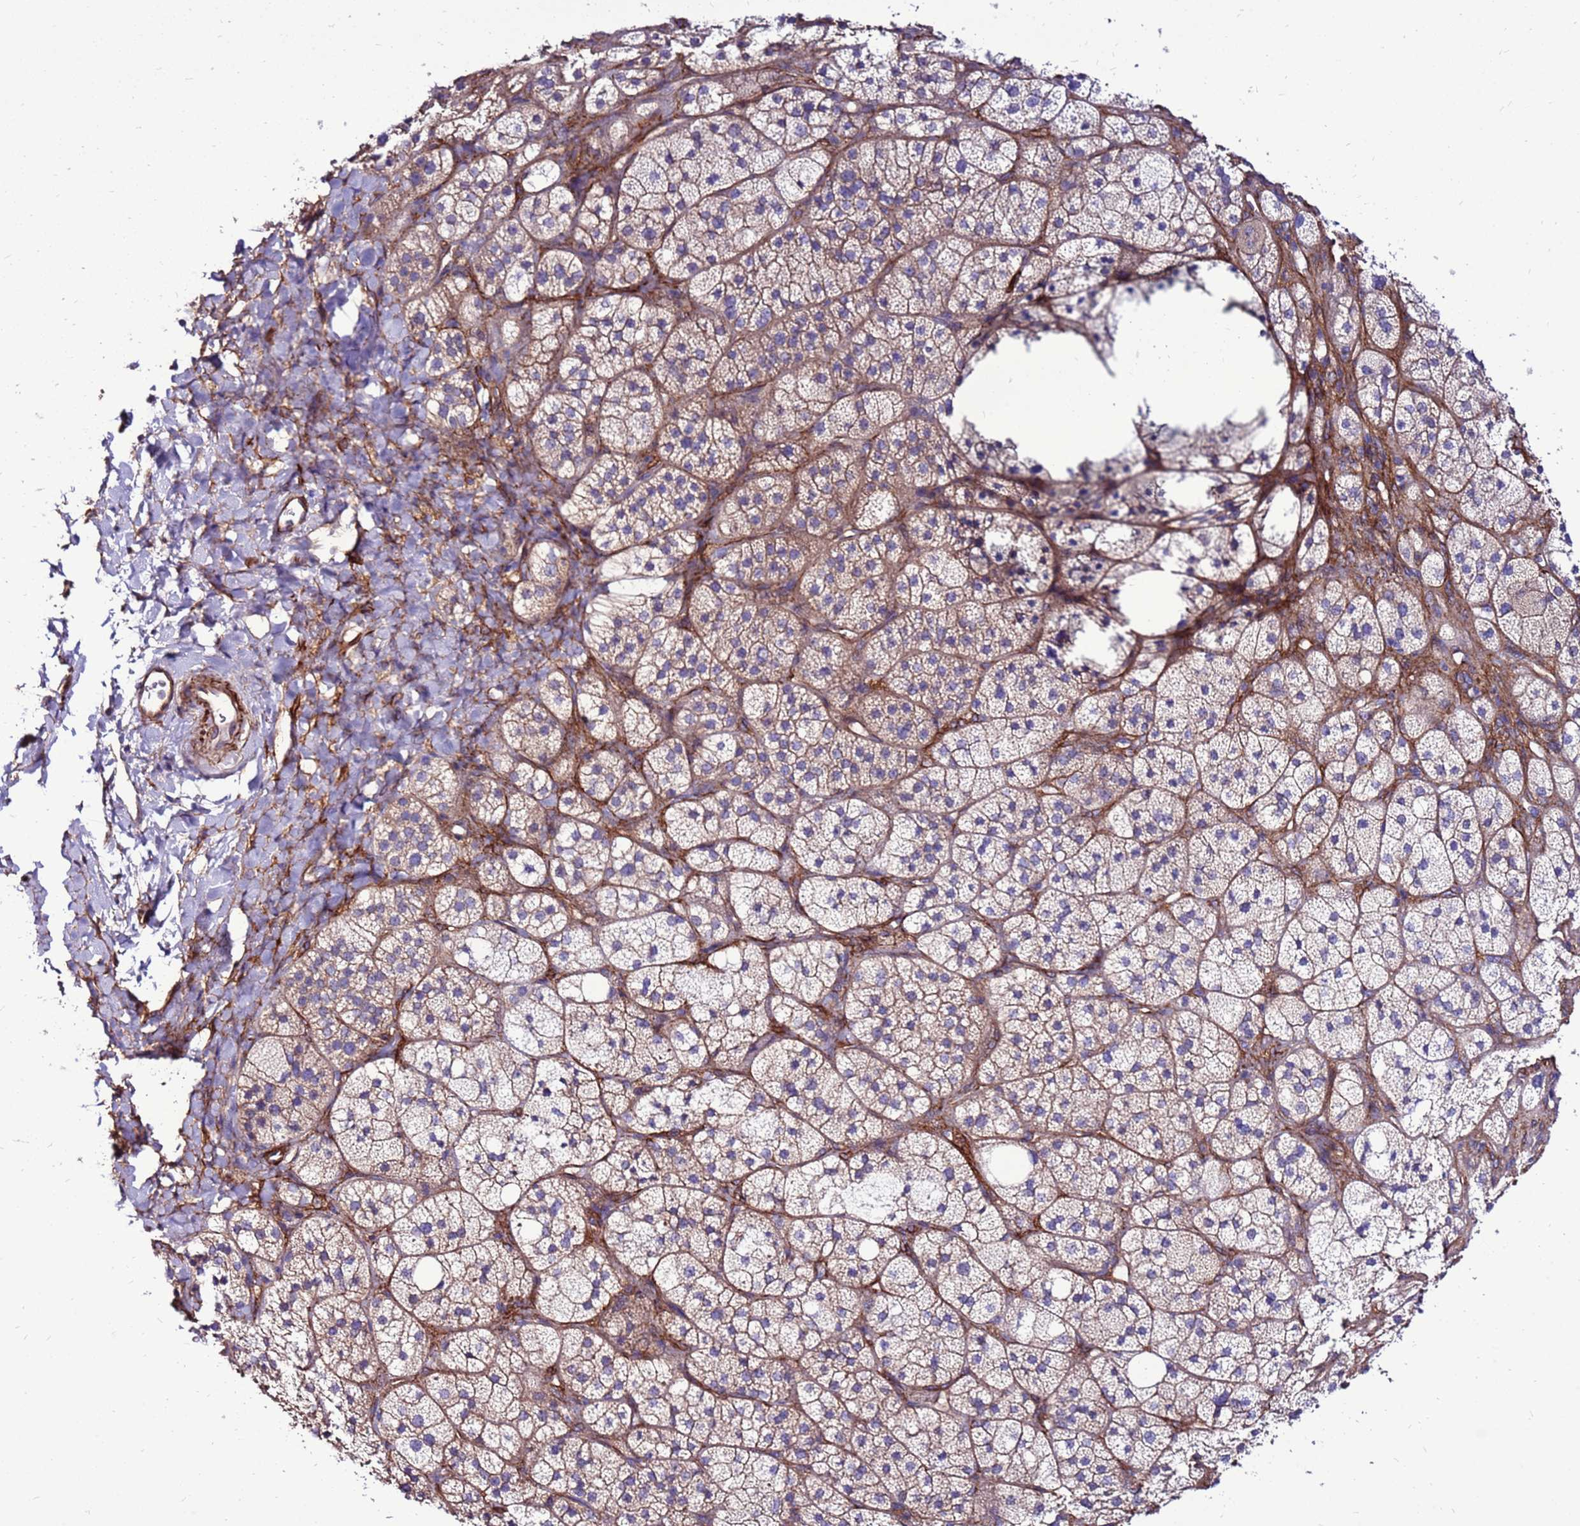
{"staining": {"intensity": "moderate", "quantity": "25%-75%", "location": "cytoplasmic/membranous"}, "tissue": "adrenal gland", "cell_type": "Glandular cells", "image_type": "normal", "snomed": [{"axis": "morphology", "description": "Normal tissue, NOS"}, {"axis": "topography", "description": "Adrenal gland"}], "caption": "High-magnification brightfield microscopy of unremarkable adrenal gland stained with DAB (brown) and counterstained with hematoxylin (blue). glandular cells exhibit moderate cytoplasmic/membranous staining is appreciated in approximately25%-75% of cells.", "gene": "EI24", "patient": {"sex": "male", "age": 61}}